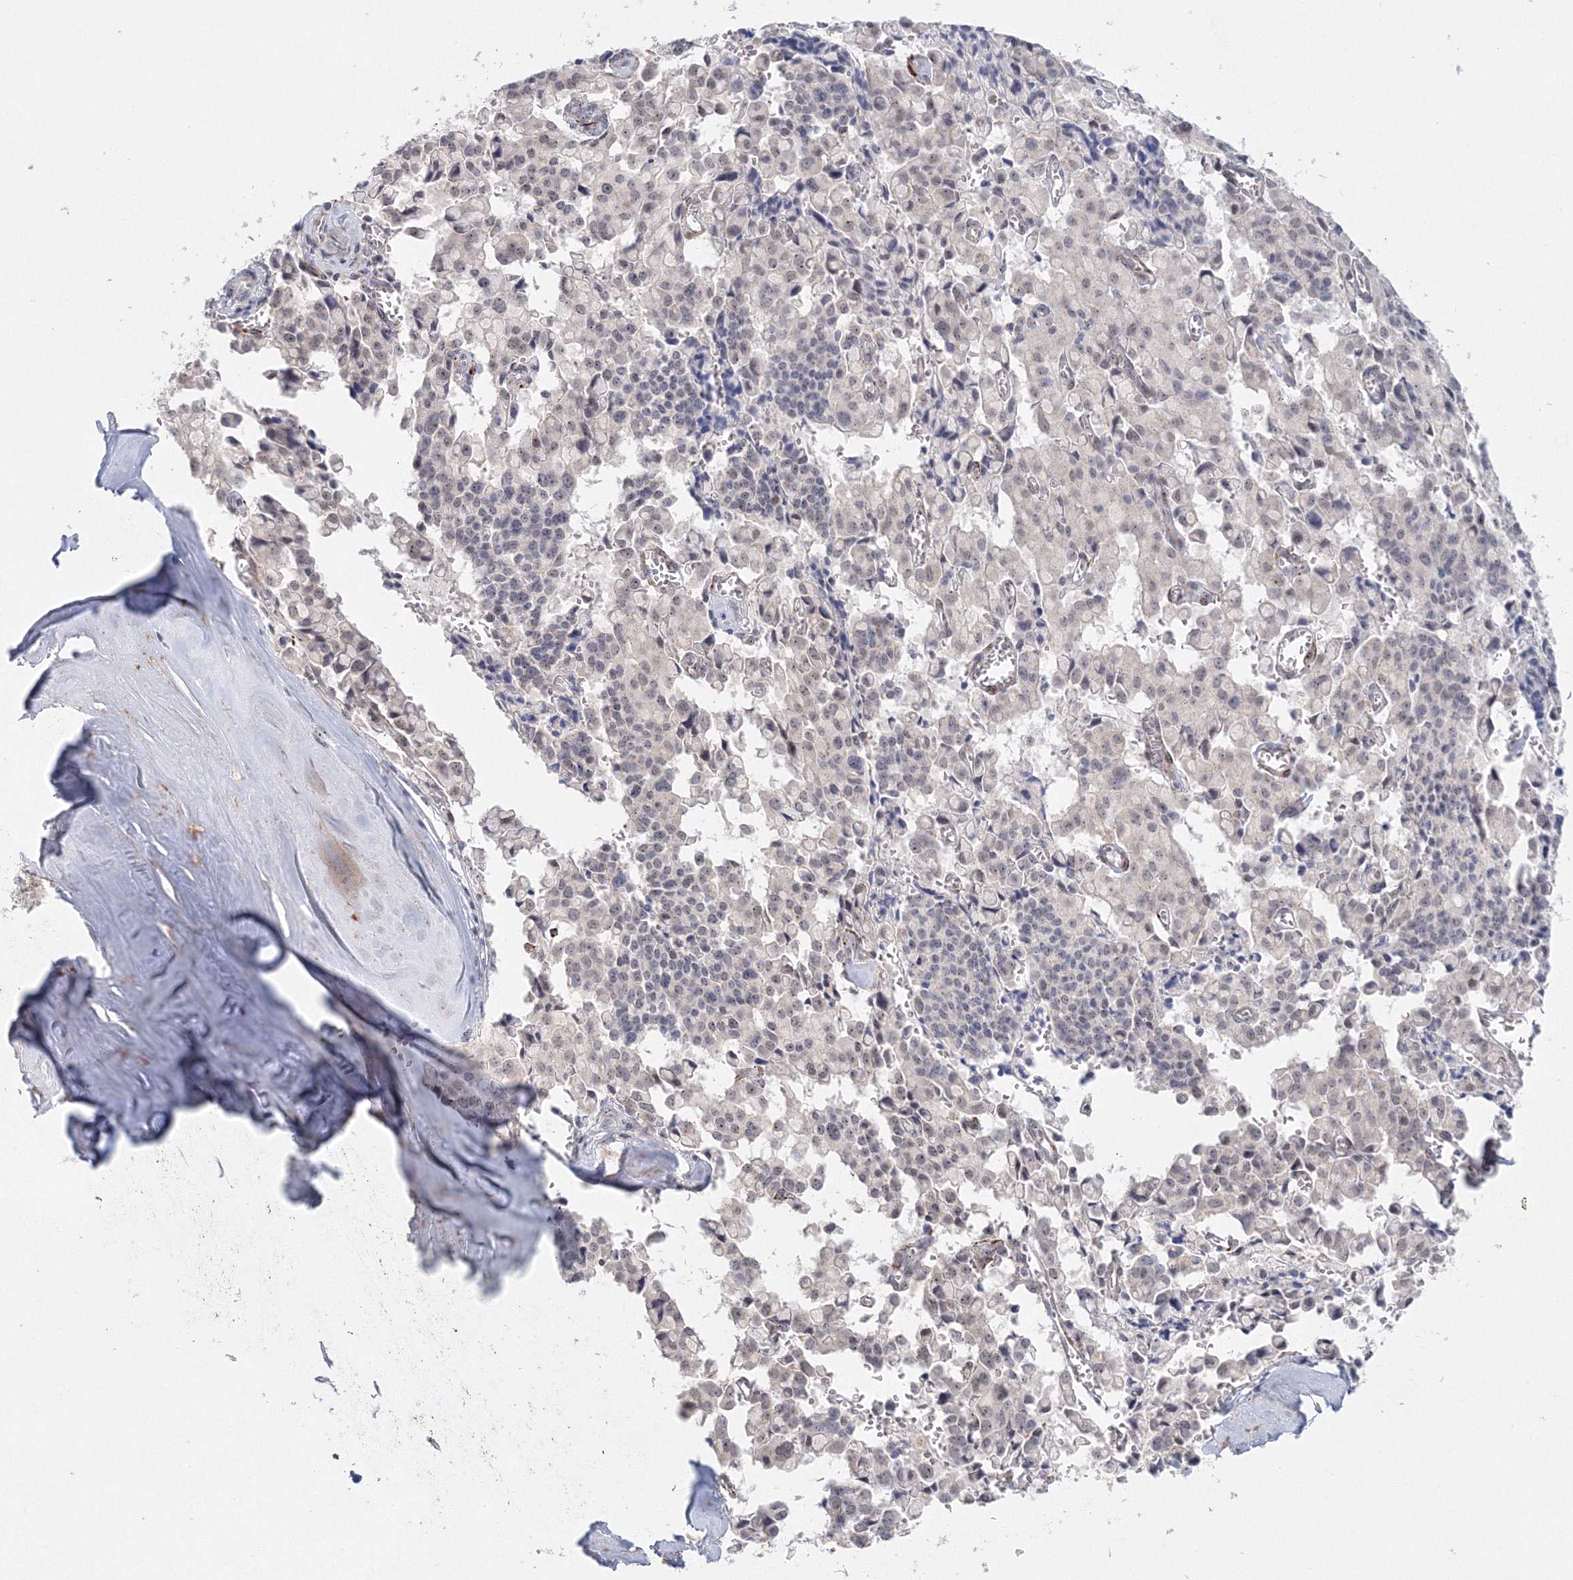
{"staining": {"intensity": "weak", "quantity": "<25%", "location": "nuclear"}, "tissue": "pancreatic cancer", "cell_type": "Tumor cells", "image_type": "cancer", "snomed": [{"axis": "morphology", "description": "Adenocarcinoma, NOS"}, {"axis": "topography", "description": "Pancreas"}], "caption": "DAB immunohistochemical staining of pancreatic cancer reveals no significant positivity in tumor cells.", "gene": "SIRT7", "patient": {"sex": "male", "age": 65}}